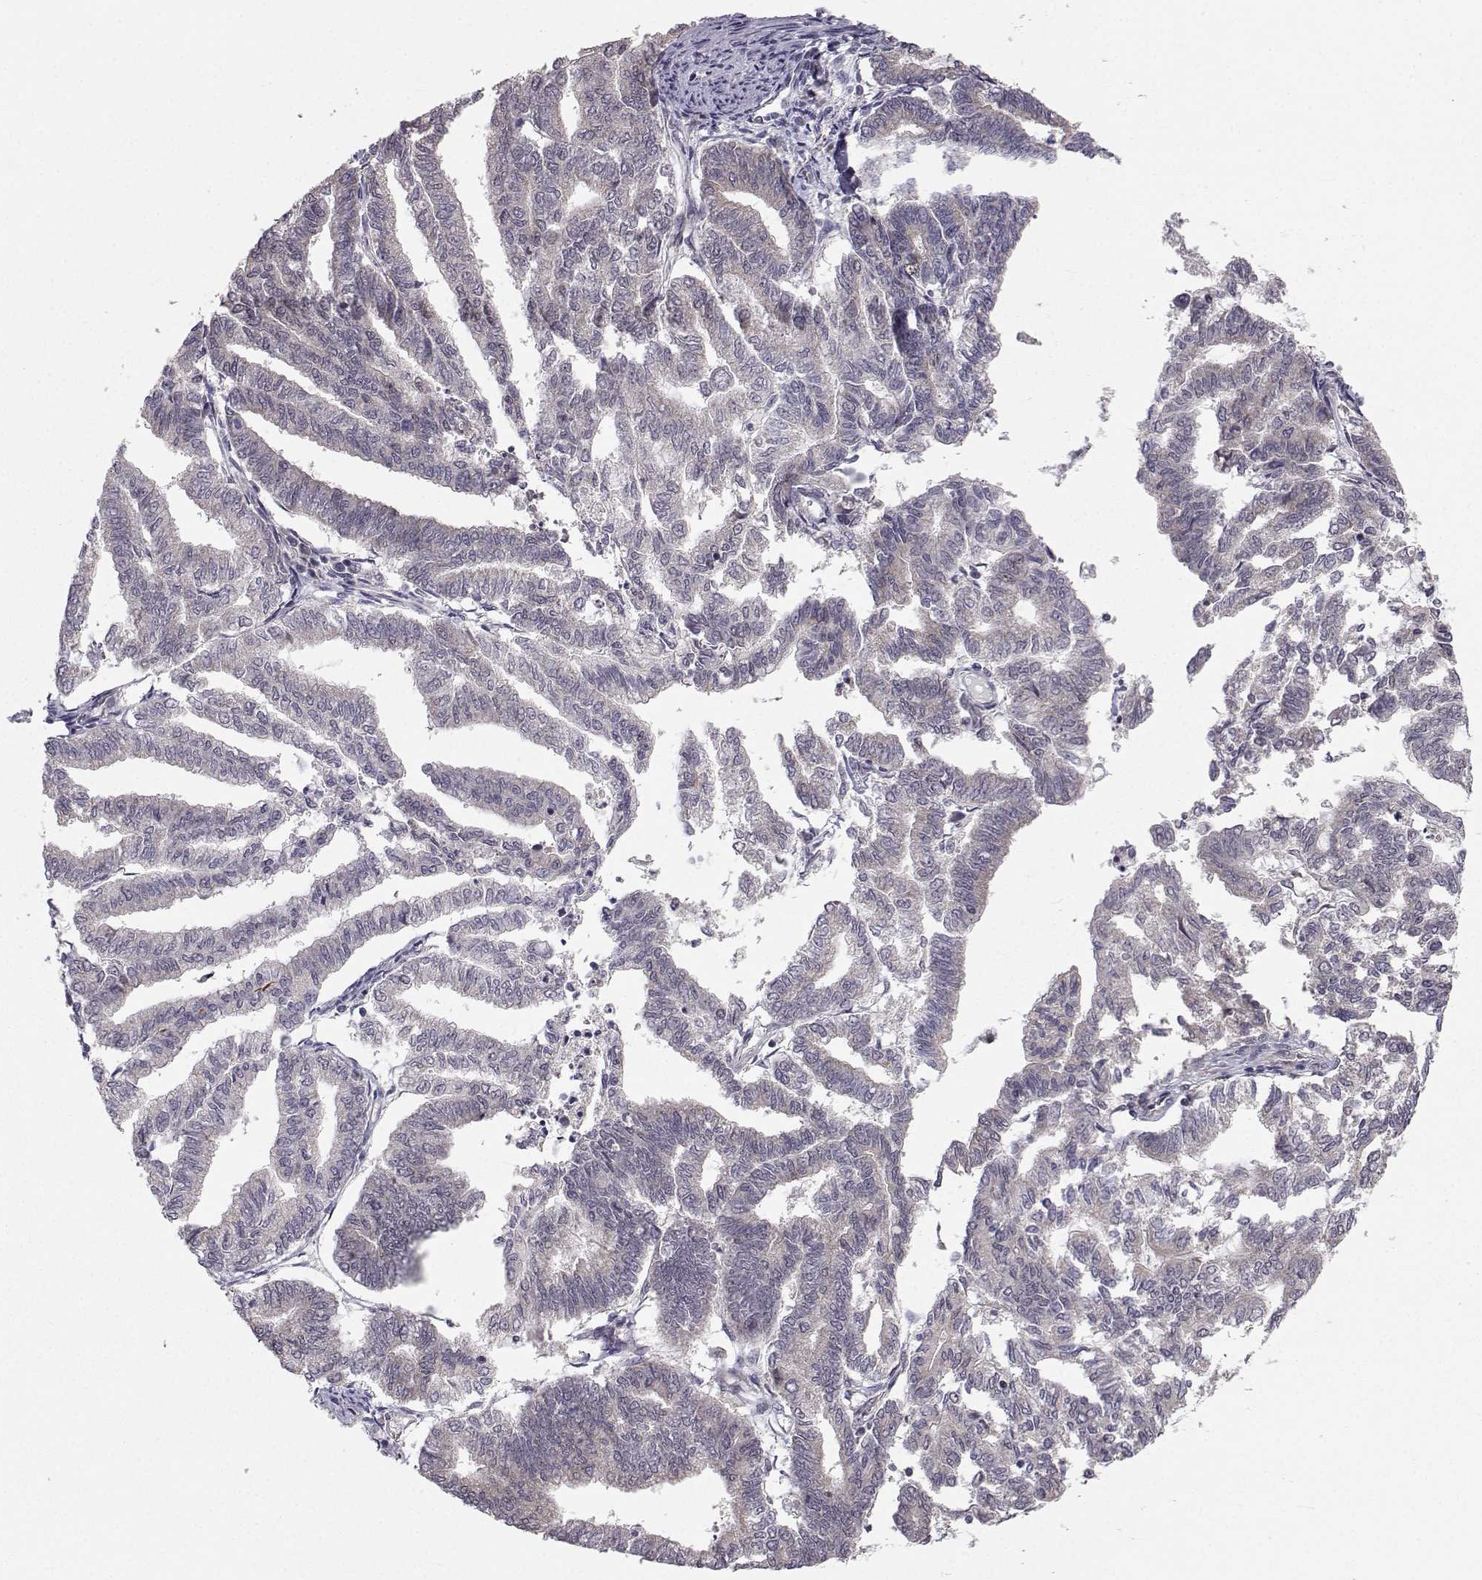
{"staining": {"intensity": "negative", "quantity": "none", "location": "none"}, "tissue": "endometrial cancer", "cell_type": "Tumor cells", "image_type": "cancer", "snomed": [{"axis": "morphology", "description": "Adenocarcinoma, NOS"}, {"axis": "topography", "description": "Endometrium"}], "caption": "The IHC histopathology image has no significant staining in tumor cells of endometrial cancer tissue.", "gene": "PKN2", "patient": {"sex": "female", "age": 79}}